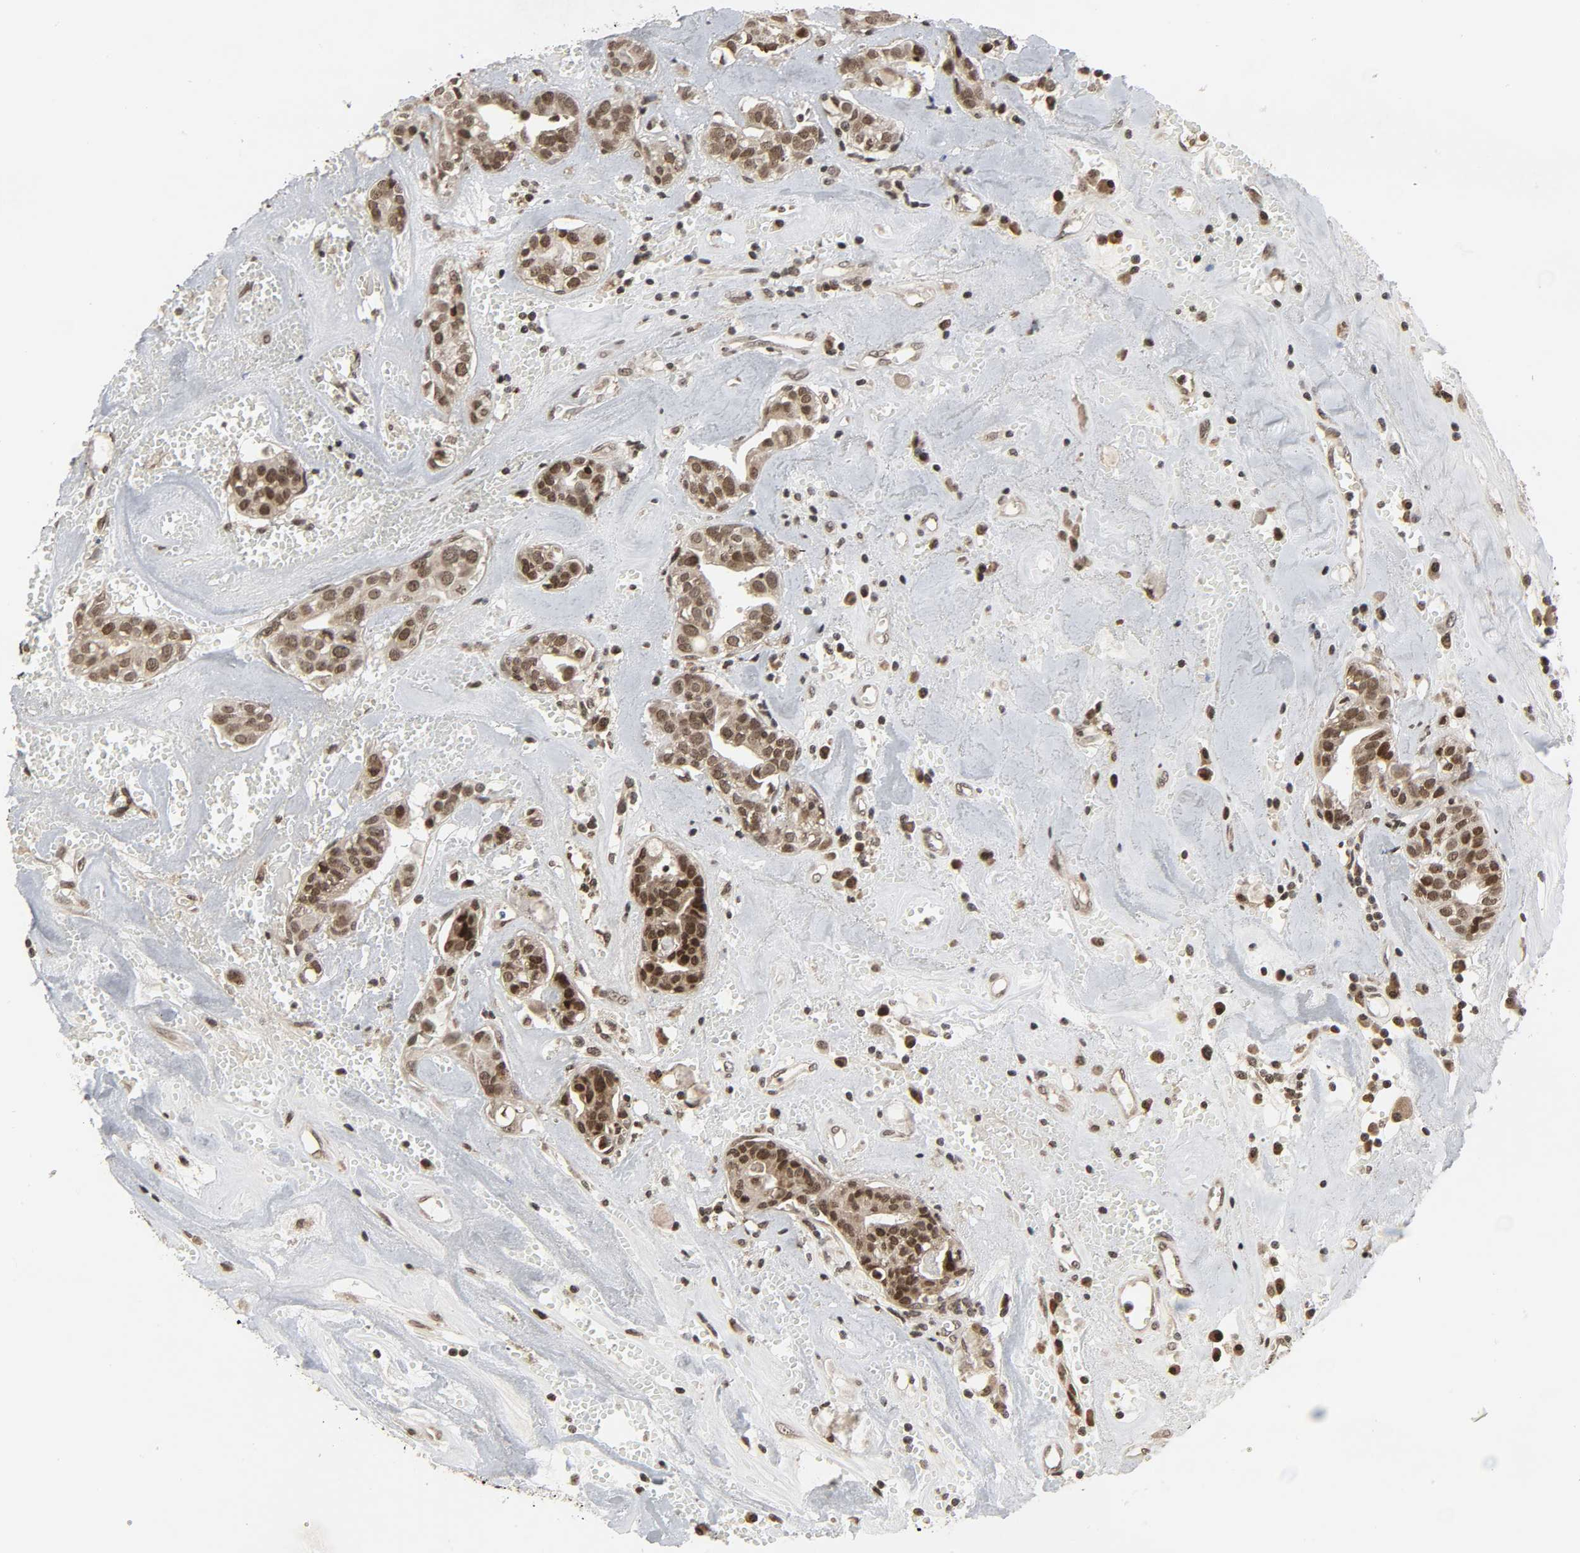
{"staining": {"intensity": "strong", "quantity": "25%-75%", "location": "nuclear"}, "tissue": "head and neck cancer", "cell_type": "Tumor cells", "image_type": "cancer", "snomed": [{"axis": "morphology", "description": "Adenocarcinoma, NOS"}, {"axis": "topography", "description": "Salivary gland"}, {"axis": "topography", "description": "Head-Neck"}], "caption": "Human adenocarcinoma (head and neck) stained for a protein (brown) demonstrates strong nuclear positive expression in approximately 25%-75% of tumor cells.", "gene": "XRCC1", "patient": {"sex": "female", "age": 65}}